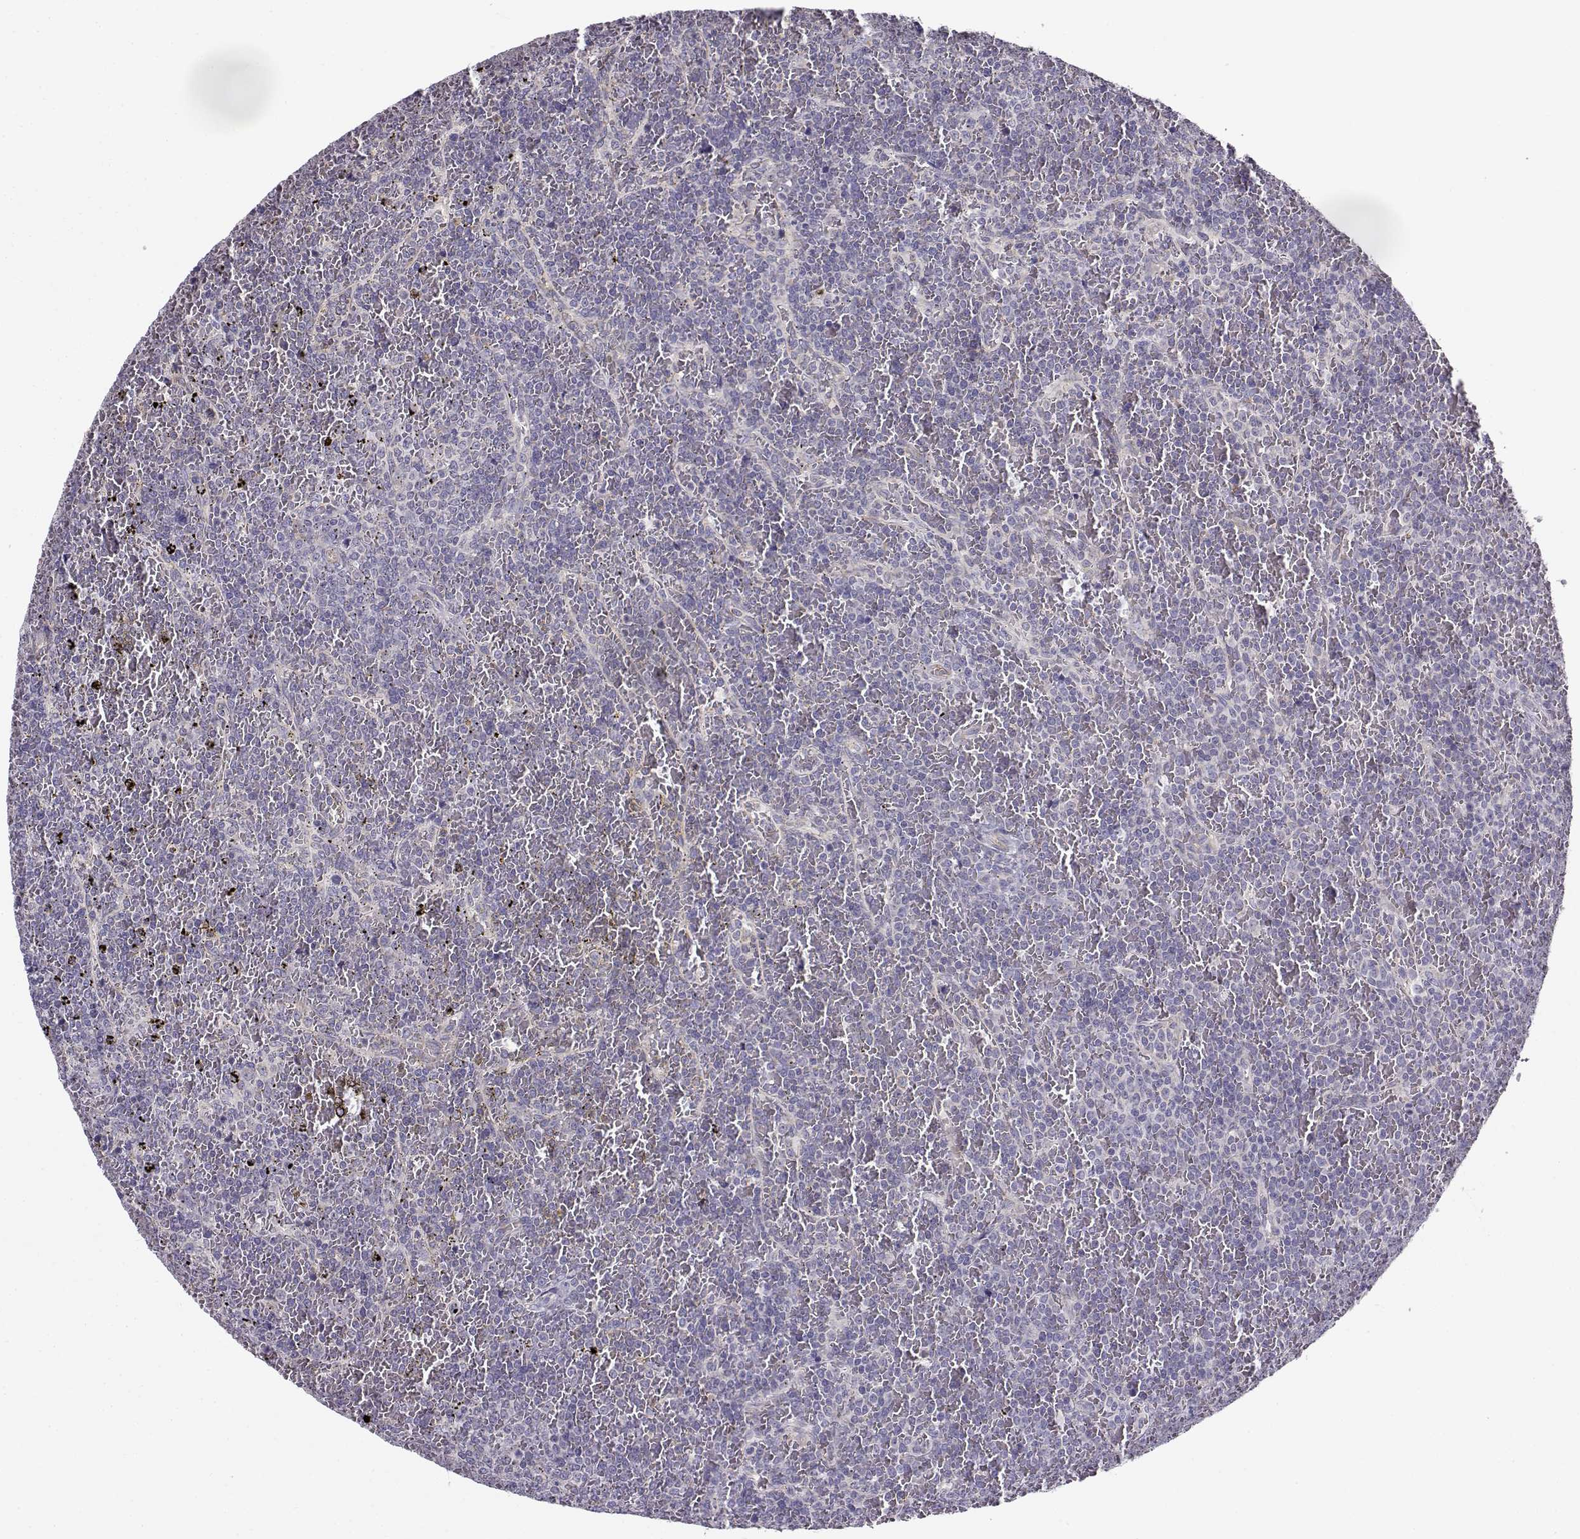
{"staining": {"intensity": "negative", "quantity": "none", "location": "none"}, "tissue": "lymphoma", "cell_type": "Tumor cells", "image_type": "cancer", "snomed": [{"axis": "morphology", "description": "Malignant lymphoma, non-Hodgkin's type, Low grade"}, {"axis": "topography", "description": "Spleen"}], "caption": "Histopathology image shows no significant protein positivity in tumor cells of lymphoma.", "gene": "BEND6", "patient": {"sex": "female", "age": 77}}